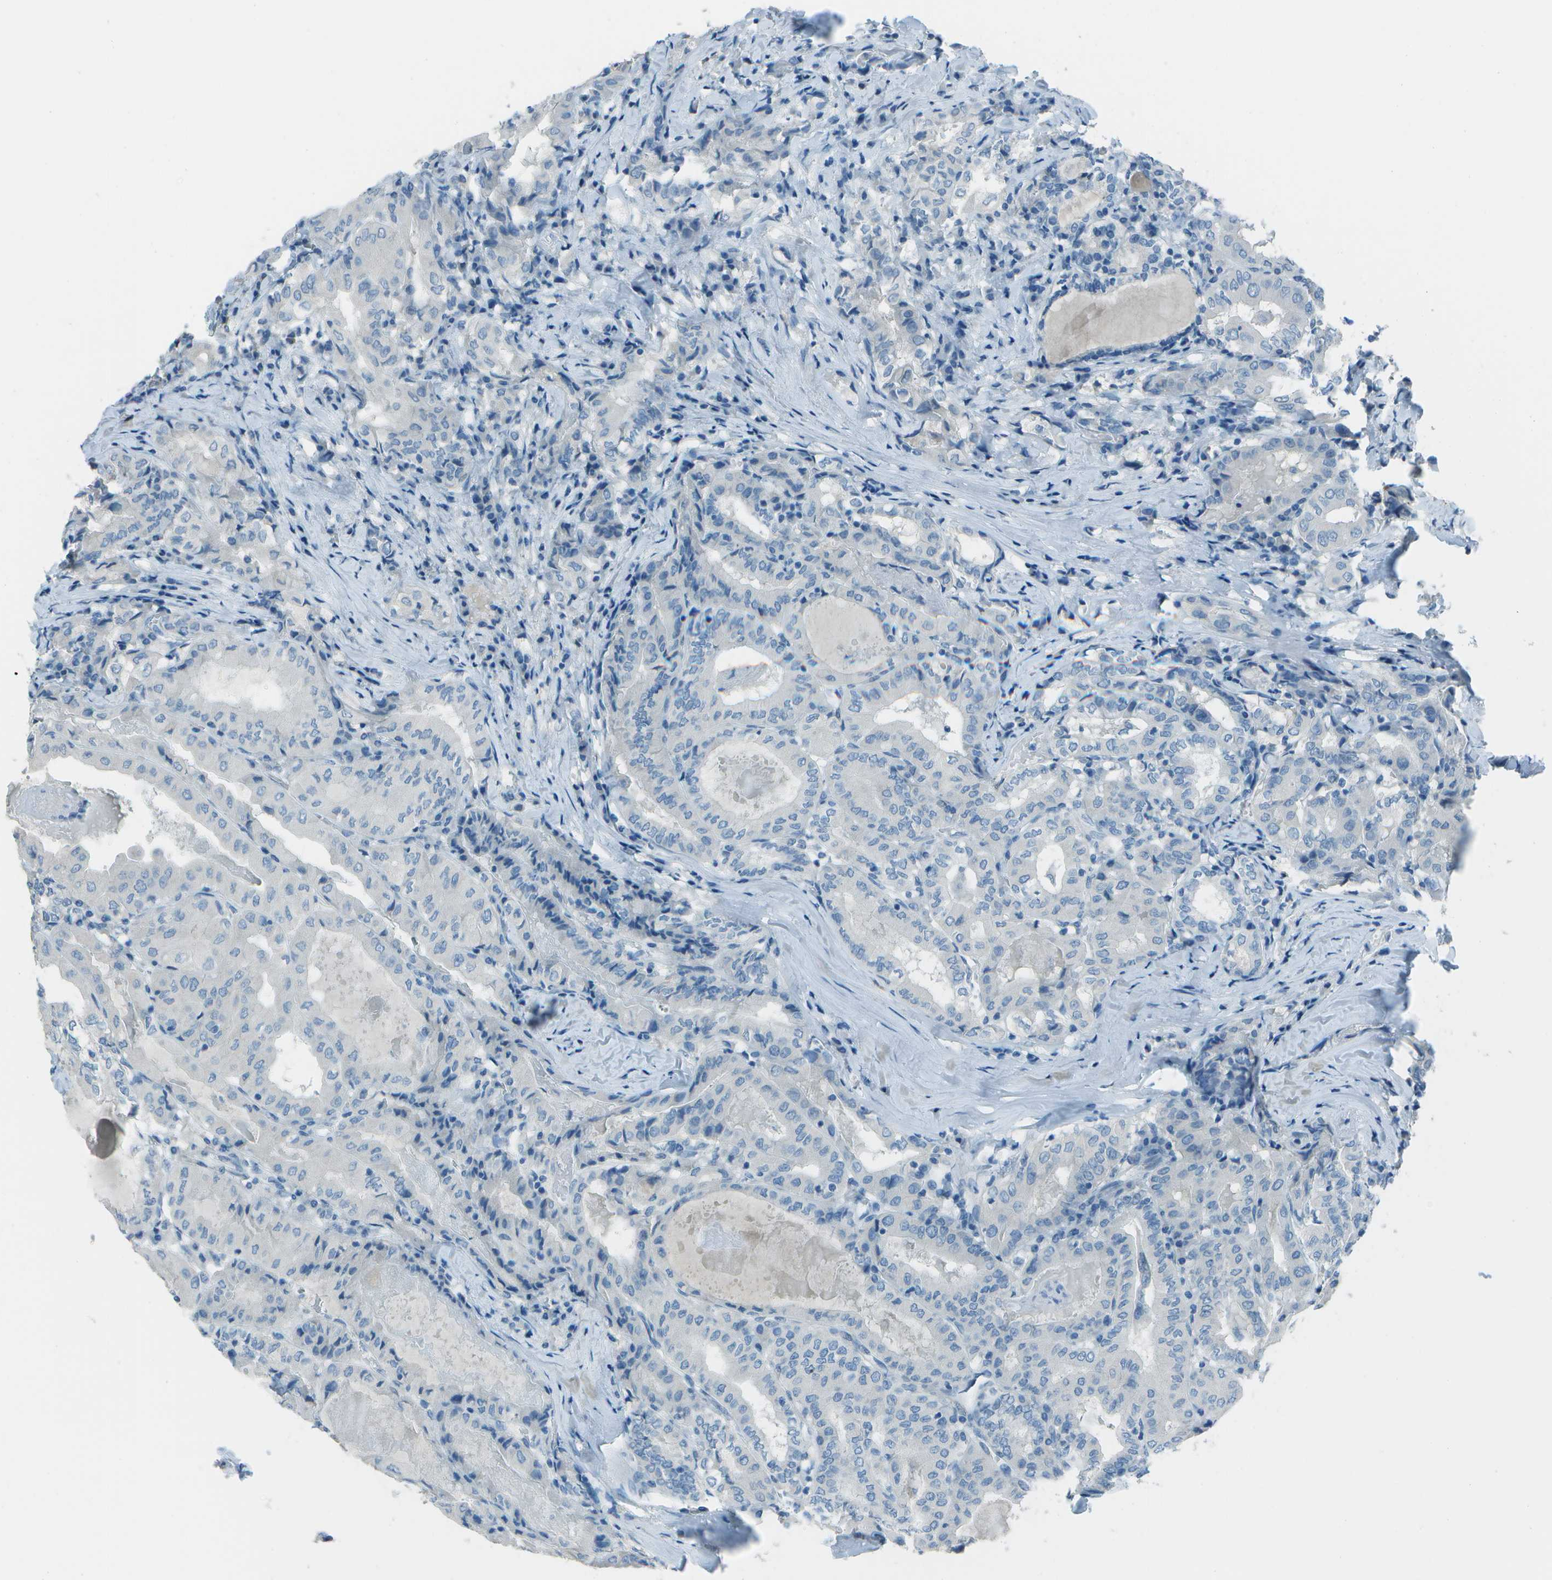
{"staining": {"intensity": "negative", "quantity": "none", "location": "none"}, "tissue": "thyroid cancer", "cell_type": "Tumor cells", "image_type": "cancer", "snomed": [{"axis": "morphology", "description": "Papillary adenocarcinoma, NOS"}, {"axis": "topography", "description": "Thyroid gland"}], "caption": "Papillary adenocarcinoma (thyroid) stained for a protein using immunohistochemistry displays no positivity tumor cells.", "gene": "FGF1", "patient": {"sex": "female", "age": 42}}